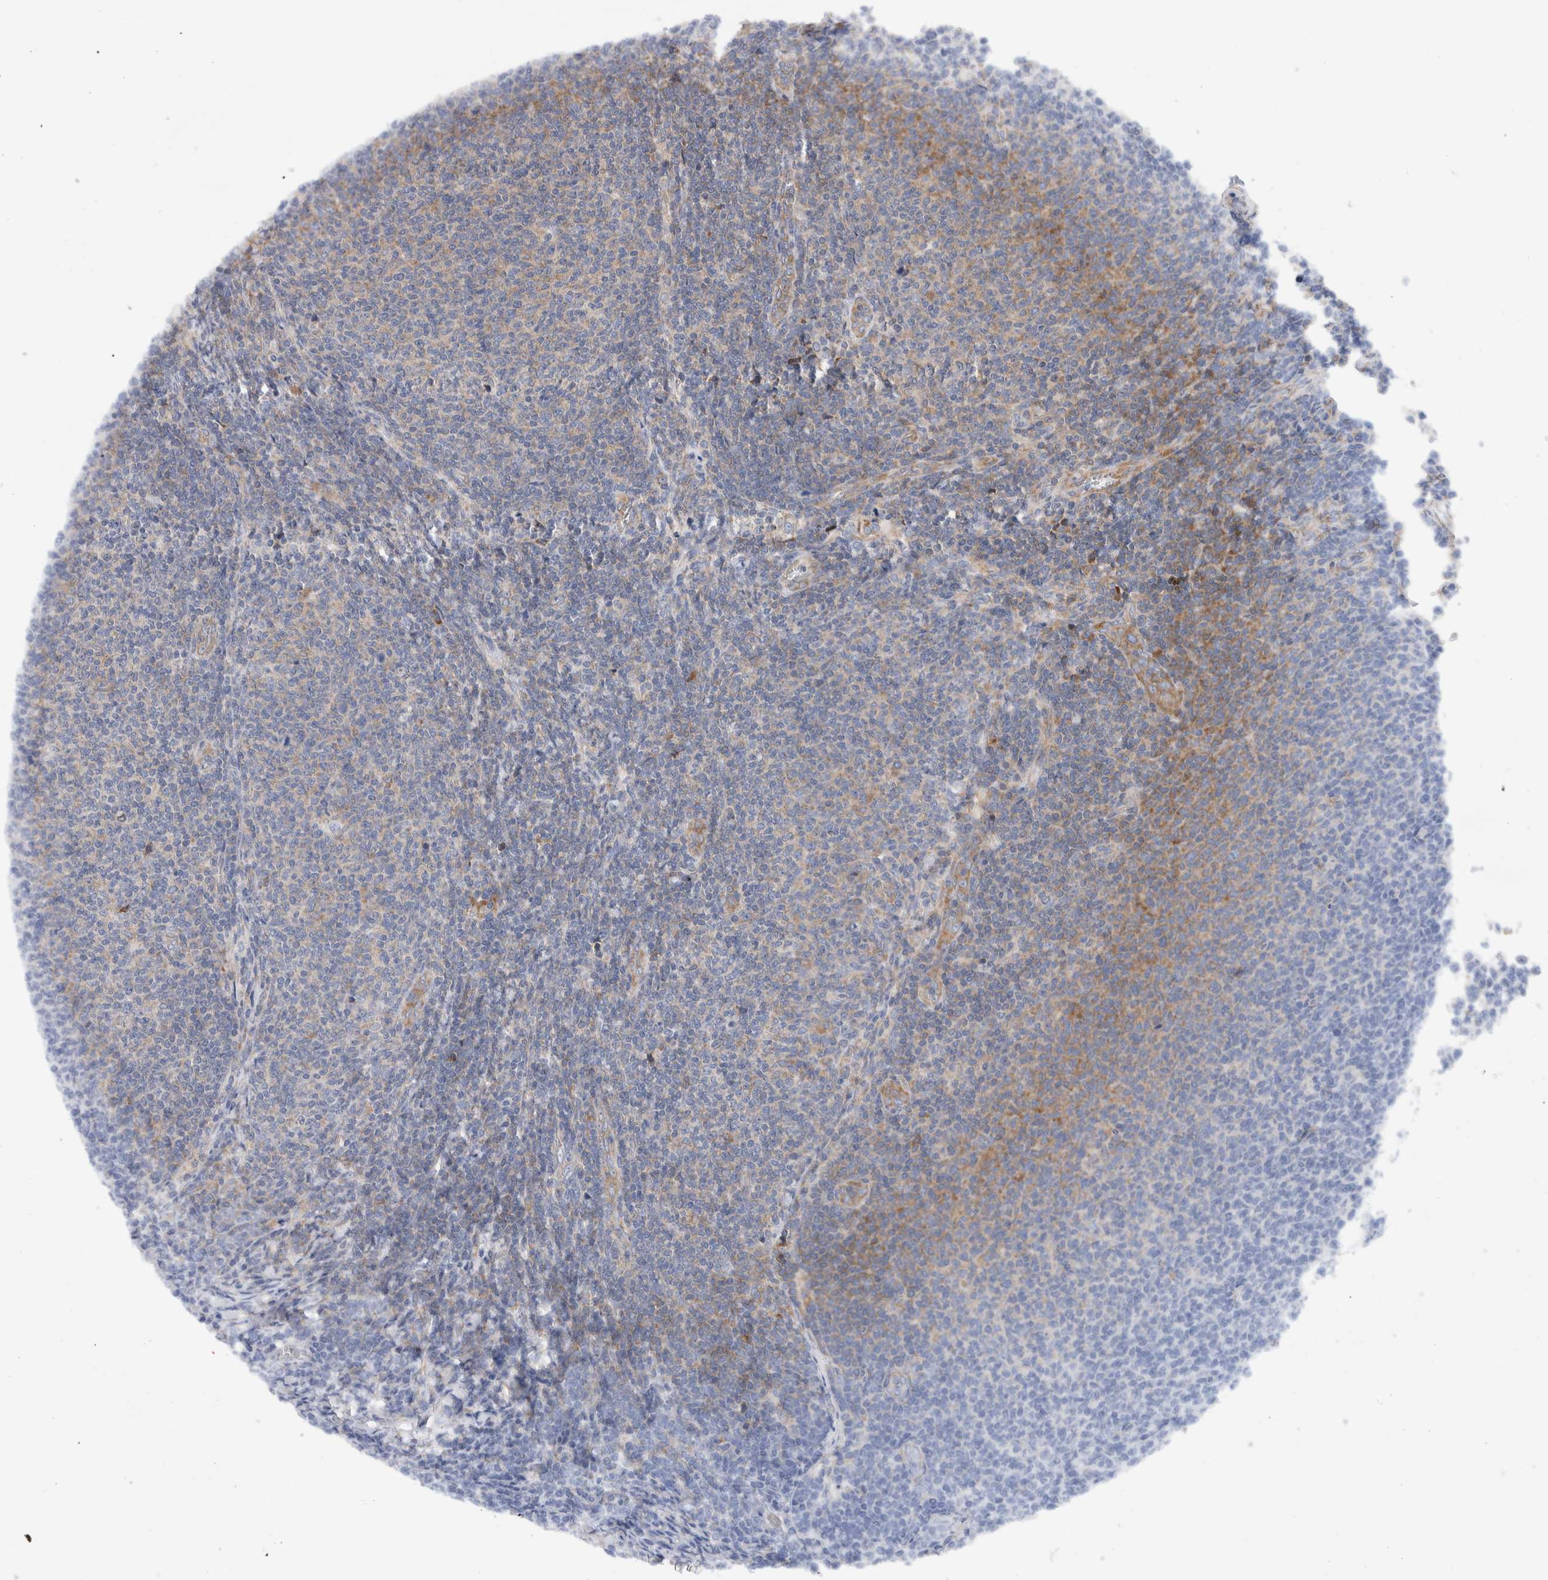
{"staining": {"intensity": "moderate", "quantity": "<25%", "location": "cytoplasmic/membranous"}, "tissue": "lymphoma", "cell_type": "Tumor cells", "image_type": "cancer", "snomed": [{"axis": "morphology", "description": "Malignant lymphoma, non-Hodgkin's type, Low grade"}, {"axis": "topography", "description": "Lymph node"}], "caption": "This micrograph shows lymphoma stained with immunohistochemistry (IHC) to label a protein in brown. The cytoplasmic/membranous of tumor cells show moderate positivity for the protein. Nuclei are counter-stained blue.", "gene": "RACK1", "patient": {"sex": "male", "age": 66}}